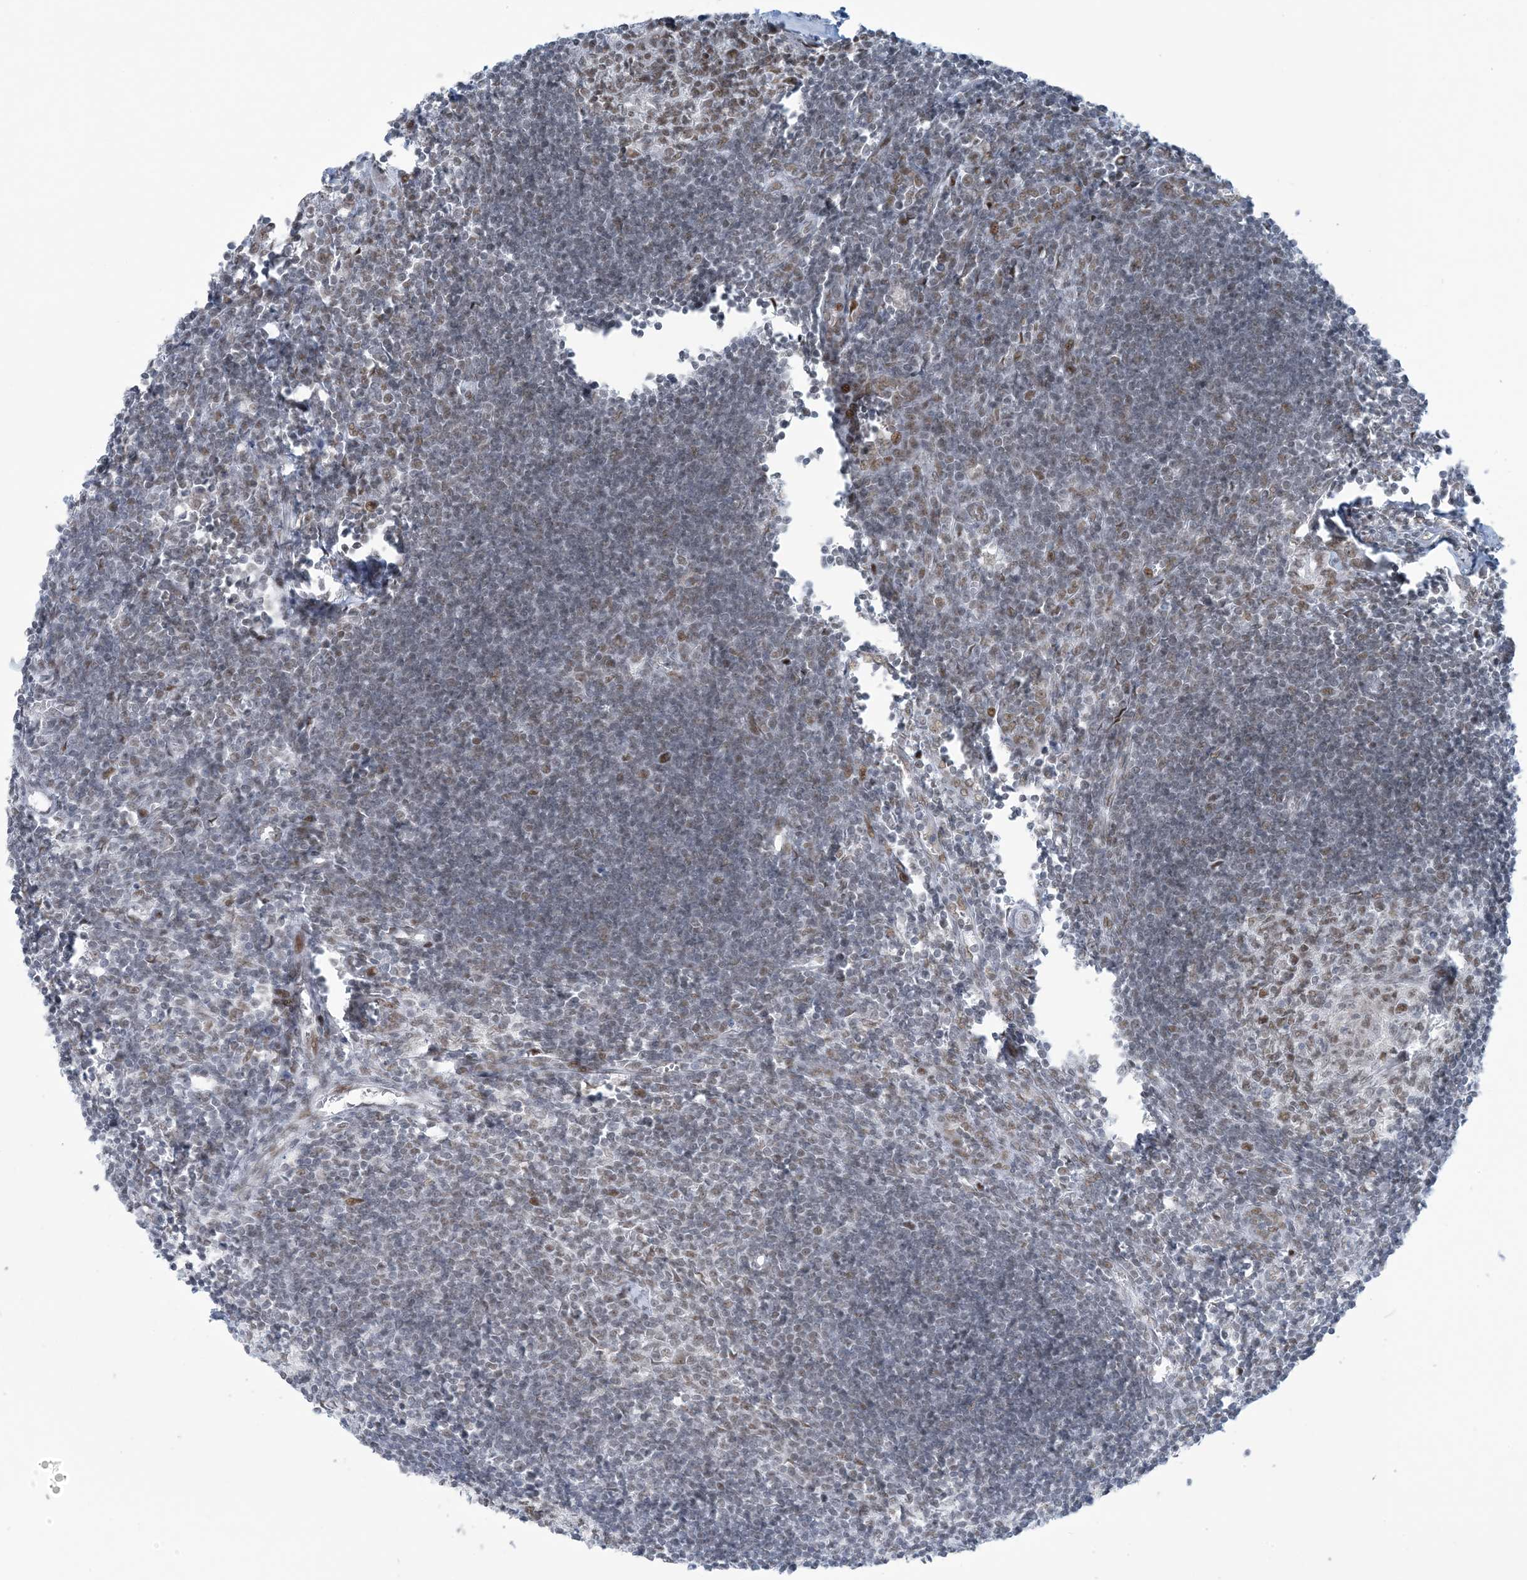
{"staining": {"intensity": "moderate", "quantity": "25%-75%", "location": "nuclear"}, "tissue": "lymph node", "cell_type": "Germinal center cells", "image_type": "normal", "snomed": [{"axis": "morphology", "description": "Normal tissue, NOS"}, {"axis": "morphology", "description": "Malignant melanoma, Metastatic site"}, {"axis": "topography", "description": "Lymph node"}], "caption": "High-power microscopy captured an immunohistochemistry (IHC) photomicrograph of unremarkable lymph node, revealing moderate nuclear positivity in approximately 25%-75% of germinal center cells.", "gene": "ECT2L", "patient": {"sex": "male", "age": 41}}